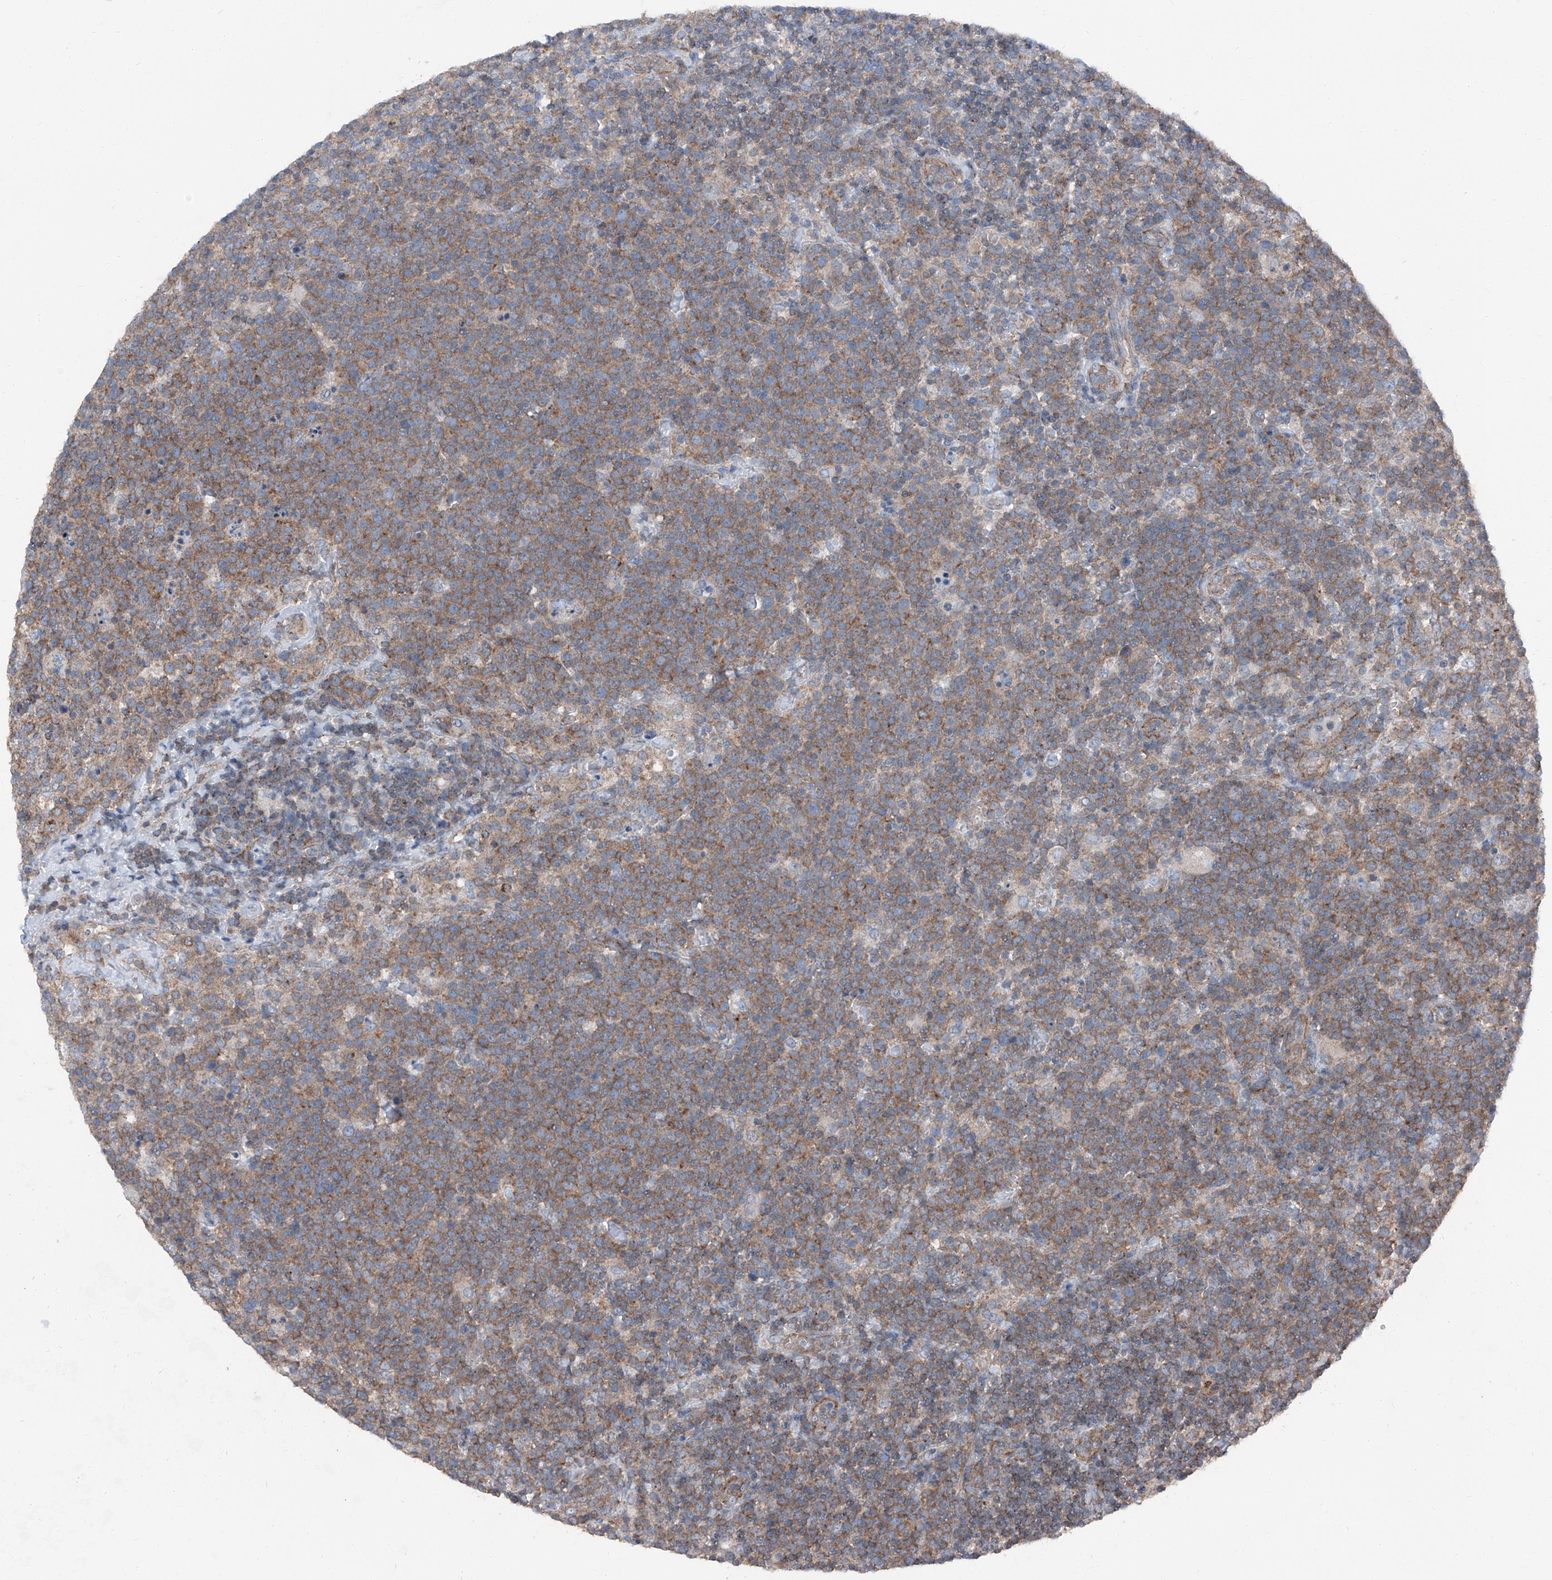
{"staining": {"intensity": "moderate", "quantity": ">75%", "location": "cytoplasmic/membranous"}, "tissue": "lymphoma", "cell_type": "Tumor cells", "image_type": "cancer", "snomed": [{"axis": "morphology", "description": "Malignant lymphoma, non-Hodgkin's type, High grade"}, {"axis": "topography", "description": "Lymph node"}], "caption": "Brown immunohistochemical staining in human lymphoma shows moderate cytoplasmic/membranous staining in about >75% of tumor cells. The staining was performed using DAB to visualize the protein expression in brown, while the nuclei were stained in blue with hematoxylin (Magnification: 20x).", "gene": "GPR142", "patient": {"sex": "male", "age": 61}}